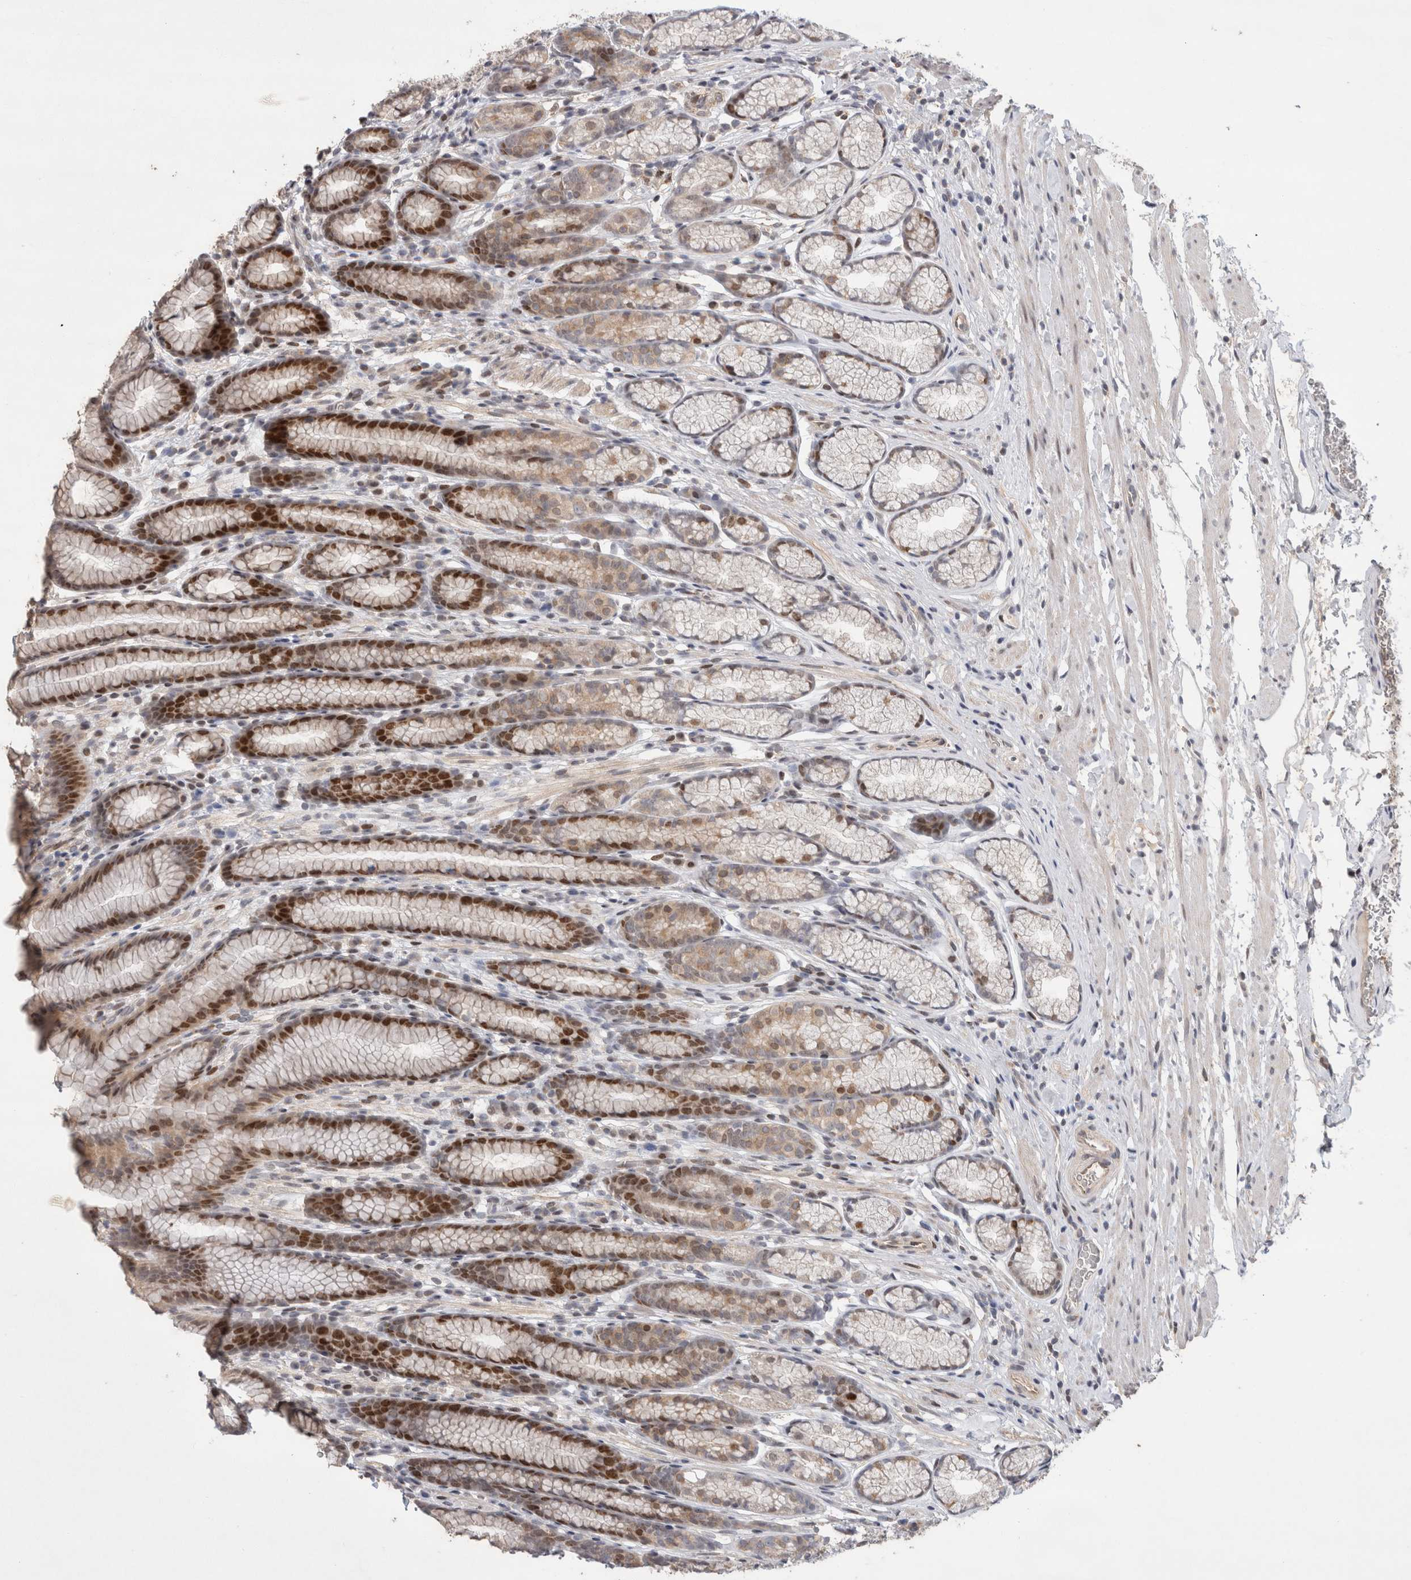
{"staining": {"intensity": "strong", "quantity": "25%-75%", "location": "nuclear"}, "tissue": "stomach", "cell_type": "Glandular cells", "image_type": "normal", "snomed": [{"axis": "morphology", "description": "Normal tissue, NOS"}, {"axis": "topography", "description": "Stomach"}], "caption": "Immunohistochemical staining of unremarkable stomach reveals high levels of strong nuclear expression in about 25%-75% of glandular cells. (DAB = brown stain, brightfield microscopy at high magnification).", "gene": "C8orf58", "patient": {"sex": "male", "age": 42}}